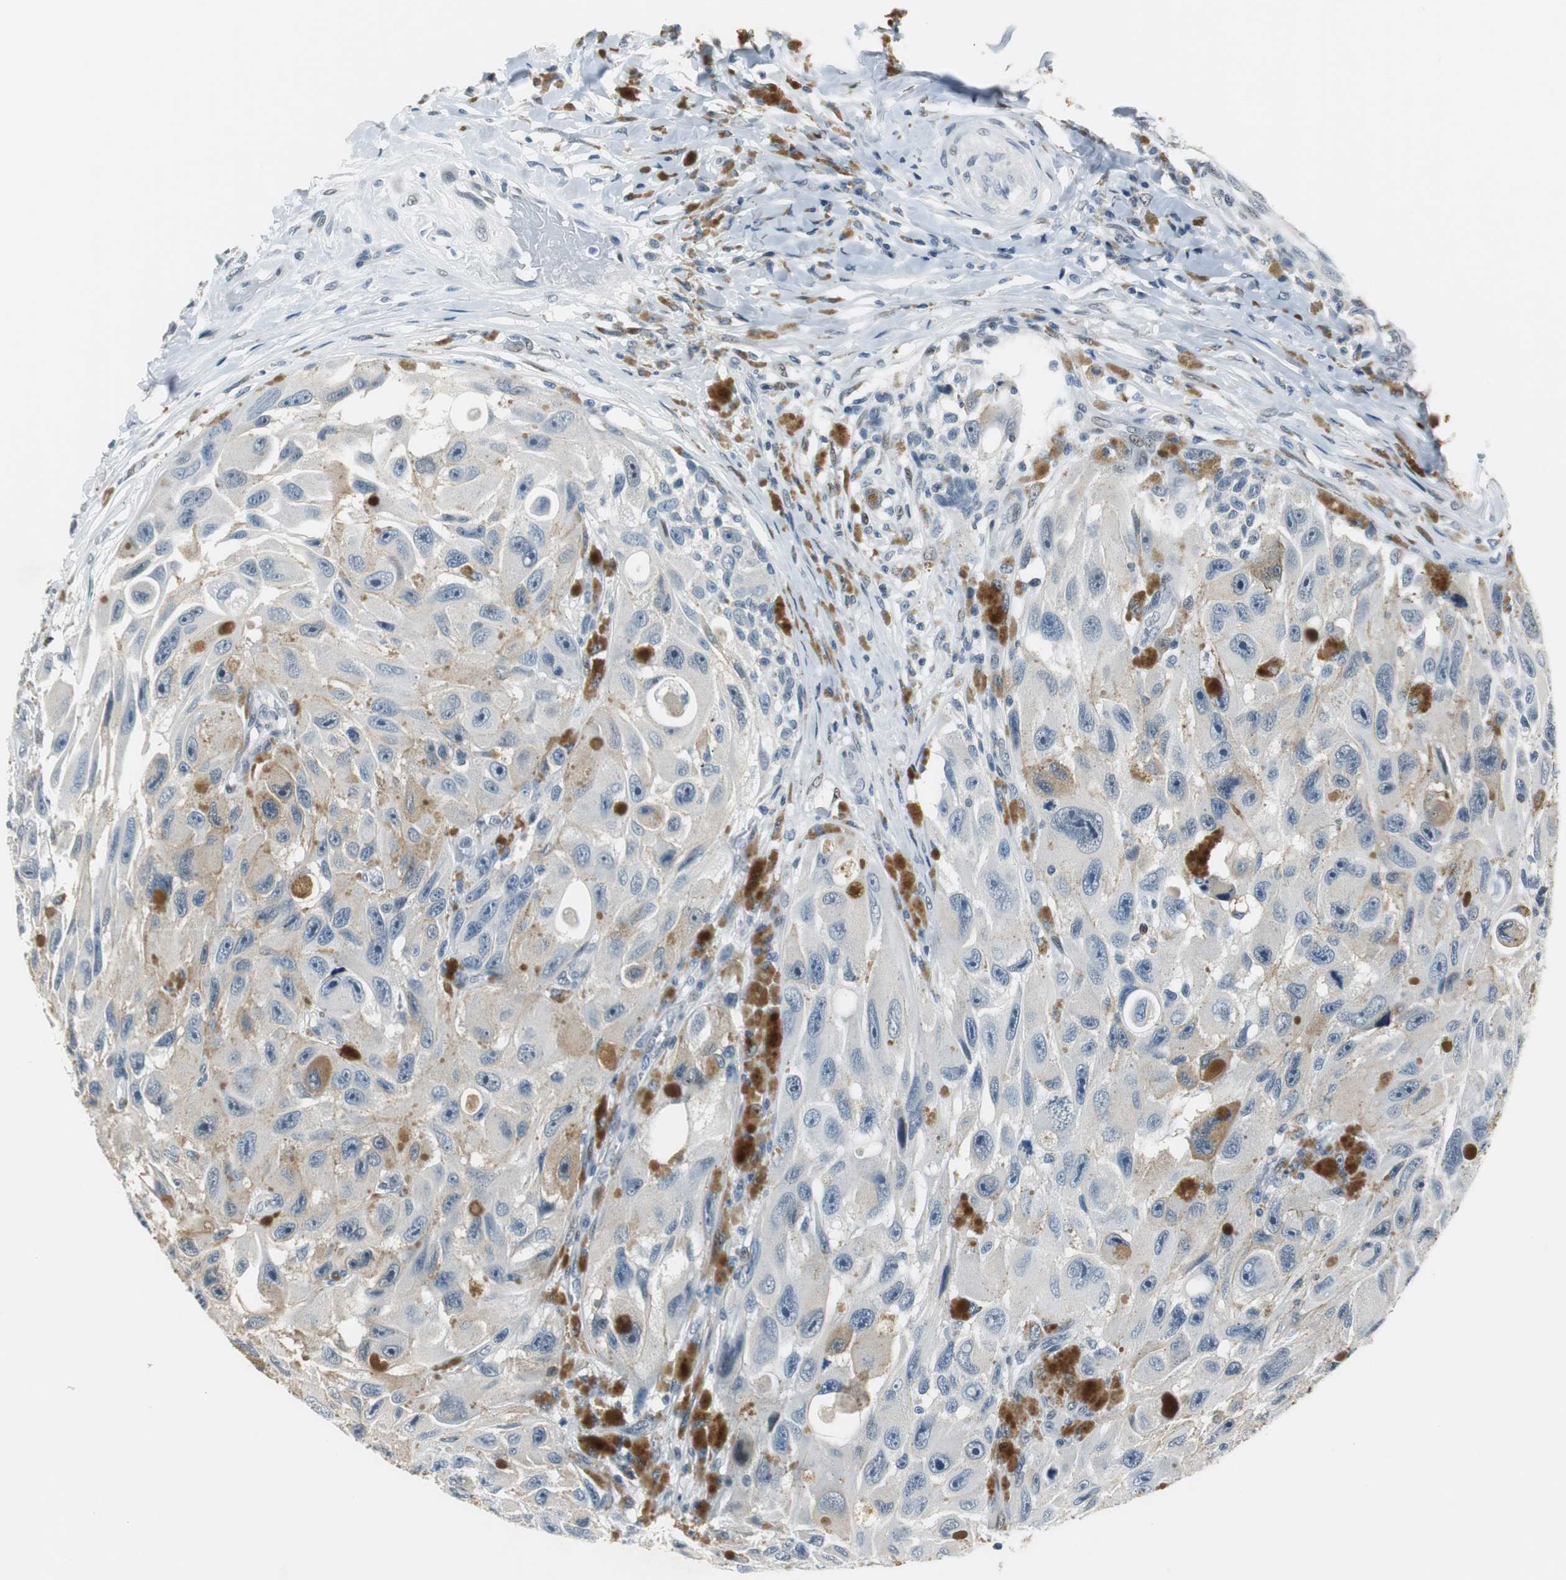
{"staining": {"intensity": "weak", "quantity": "25%-75%", "location": "cytoplasmic/membranous"}, "tissue": "melanoma", "cell_type": "Tumor cells", "image_type": "cancer", "snomed": [{"axis": "morphology", "description": "Malignant melanoma, NOS"}, {"axis": "topography", "description": "Skin"}], "caption": "Immunohistochemistry (IHC) (DAB (3,3'-diaminobenzidine)) staining of malignant melanoma reveals weak cytoplasmic/membranous protein expression in about 25%-75% of tumor cells. (IHC, brightfield microscopy, high magnification).", "gene": "HCFC2", "patient": {"sex": "female", "age": 73}}